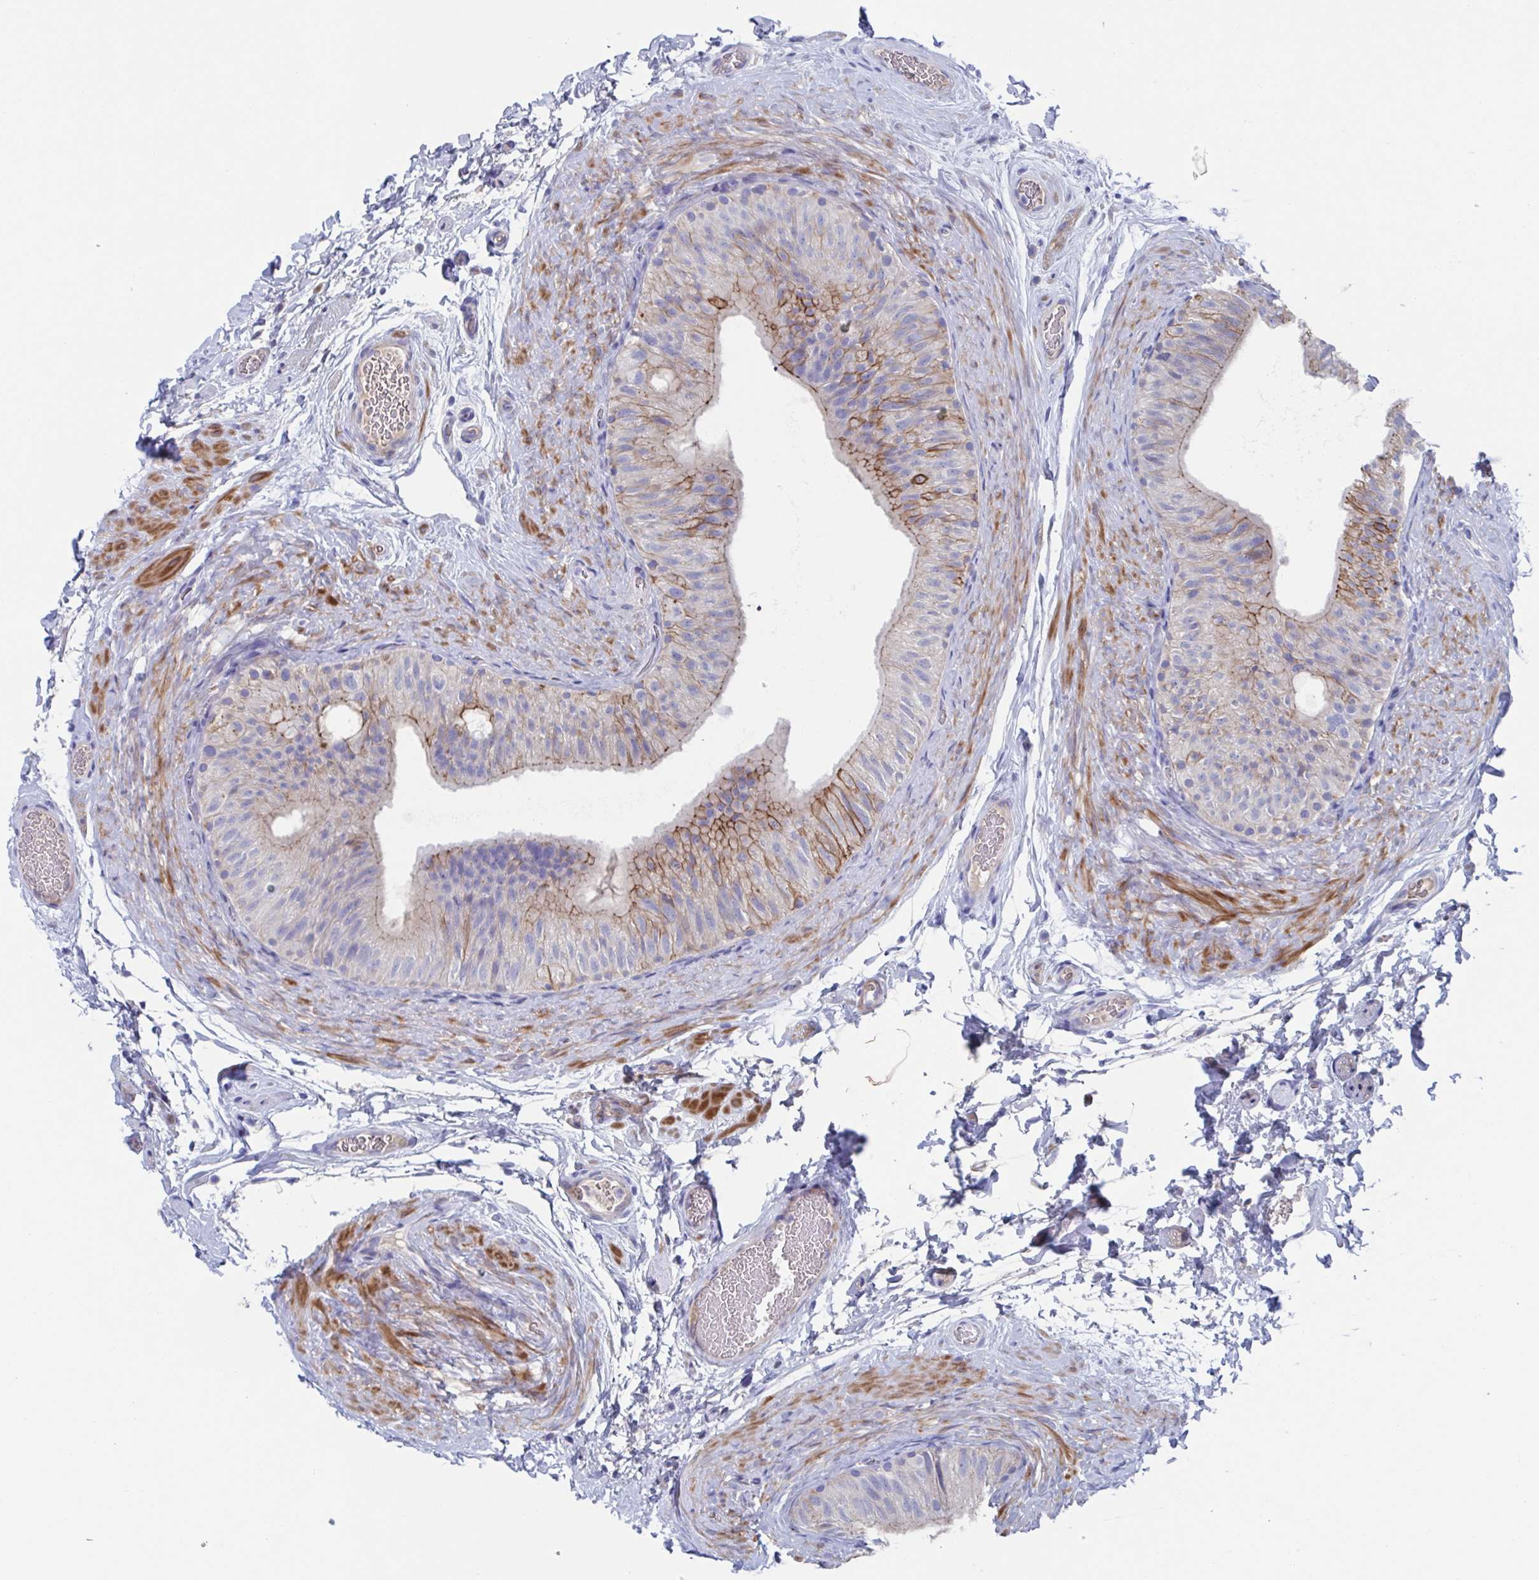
{"staining": {"intensity": "strong", "quantity": "25%-75%", "location": "cytoplasmic/membranous"}, "tissue": "epididymis", "cell_type": "Glandular cells", "image_type": "normal", "snomed": [{"axis": "morphology", "description": "Normal tissue, NOS"}, {"axis": "topography", "description": "Epididymis, spermatic cord, NOS"}, {"axis": "topography", "description": "Epididymis"}], "caption": "High-power microscopy captured an immunohistochemistry (IHC) histopathology image of unremarkable epididymis, revealing strong cytoplasmic/membranous expression in about 25%-75% of glandular cells.", "gene": "CDH2", "patient": {"sex": "male", "age": 31}}